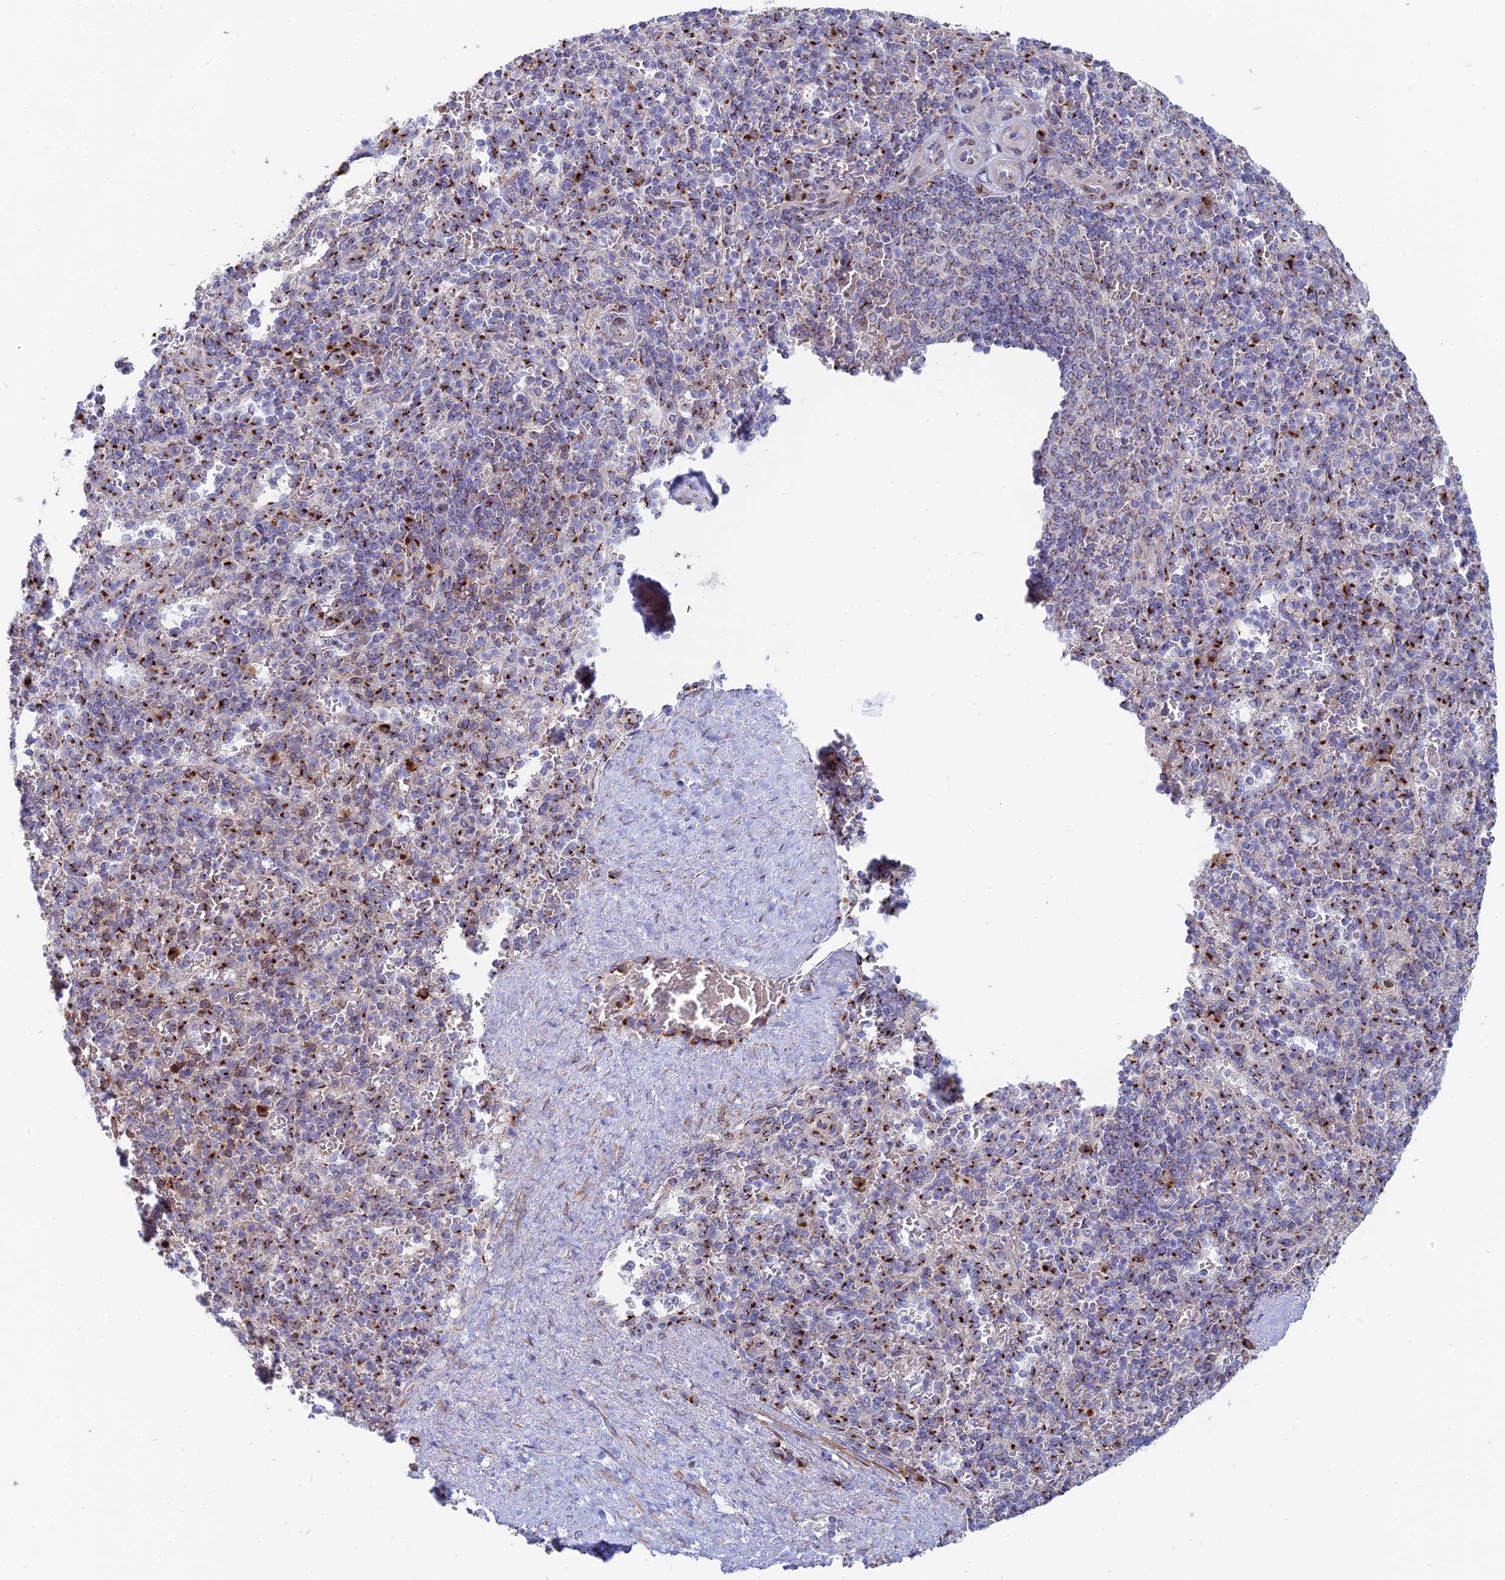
{"staining": {"intensity": "strong", "quantity": "25%-75%", "location": "cytoplasmic/membranous"}, "tissue": "spleen", "cell_type": "Cells in red pulp", "image_type": "normal", "snomed": [{"axis": "morphology", "description": "Normal tissue, NOS"}, {"axis": "topography", "description": "Spleen"}], "caption": "Immunohistochemistry of normal spleen displays high levels of strong cytoplasmic/membranous expression in about 25%-75% of cells in red pulp. The staining was performed using DAB (3,3'-diaminobenzidine), with brown indicating positive protein expression. Nuclei are stained blue with hematoxylin.", "gene": "ENSG00000267561", "patient": {"sex": "male", "age": 82}}